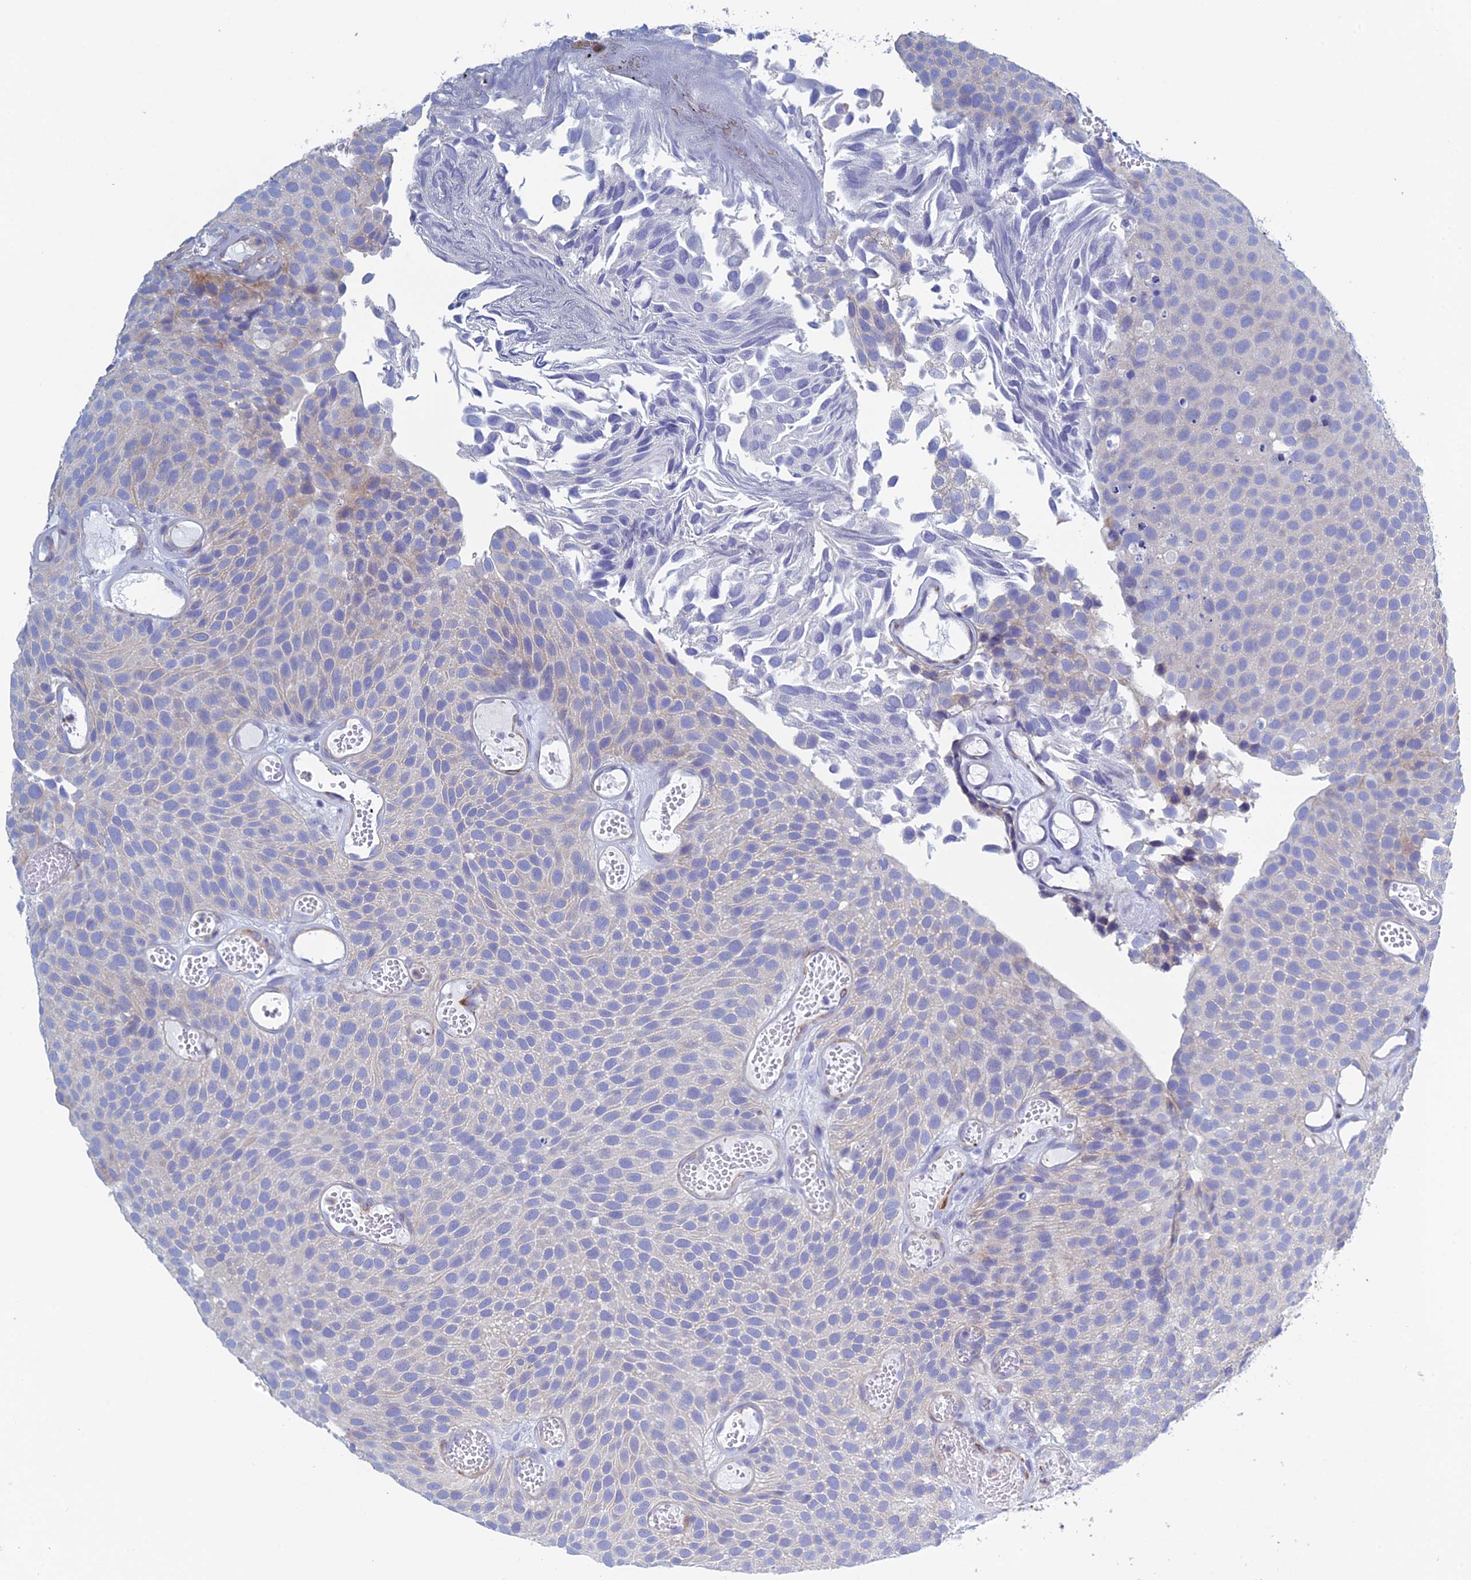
{"staining": {"intensity": "negative", "quantity": "none", "location": "none"}, "tissue": "urothelial cancer", "cell_type": "Tumor cells", "image_type": "cancer", "snomed": [{"axis": "morphology", "description": "Urothelial carcinoma, Low grade"}, {"axis": "topography", "description": "Urinary bladder"}], "caption": "The micrograph displays no staining of tumor cells in urothelial cancer. Nuclei are stained in blue.", "gene": "PCDHA8", "patient": {"sex": "male", "age": 89}}